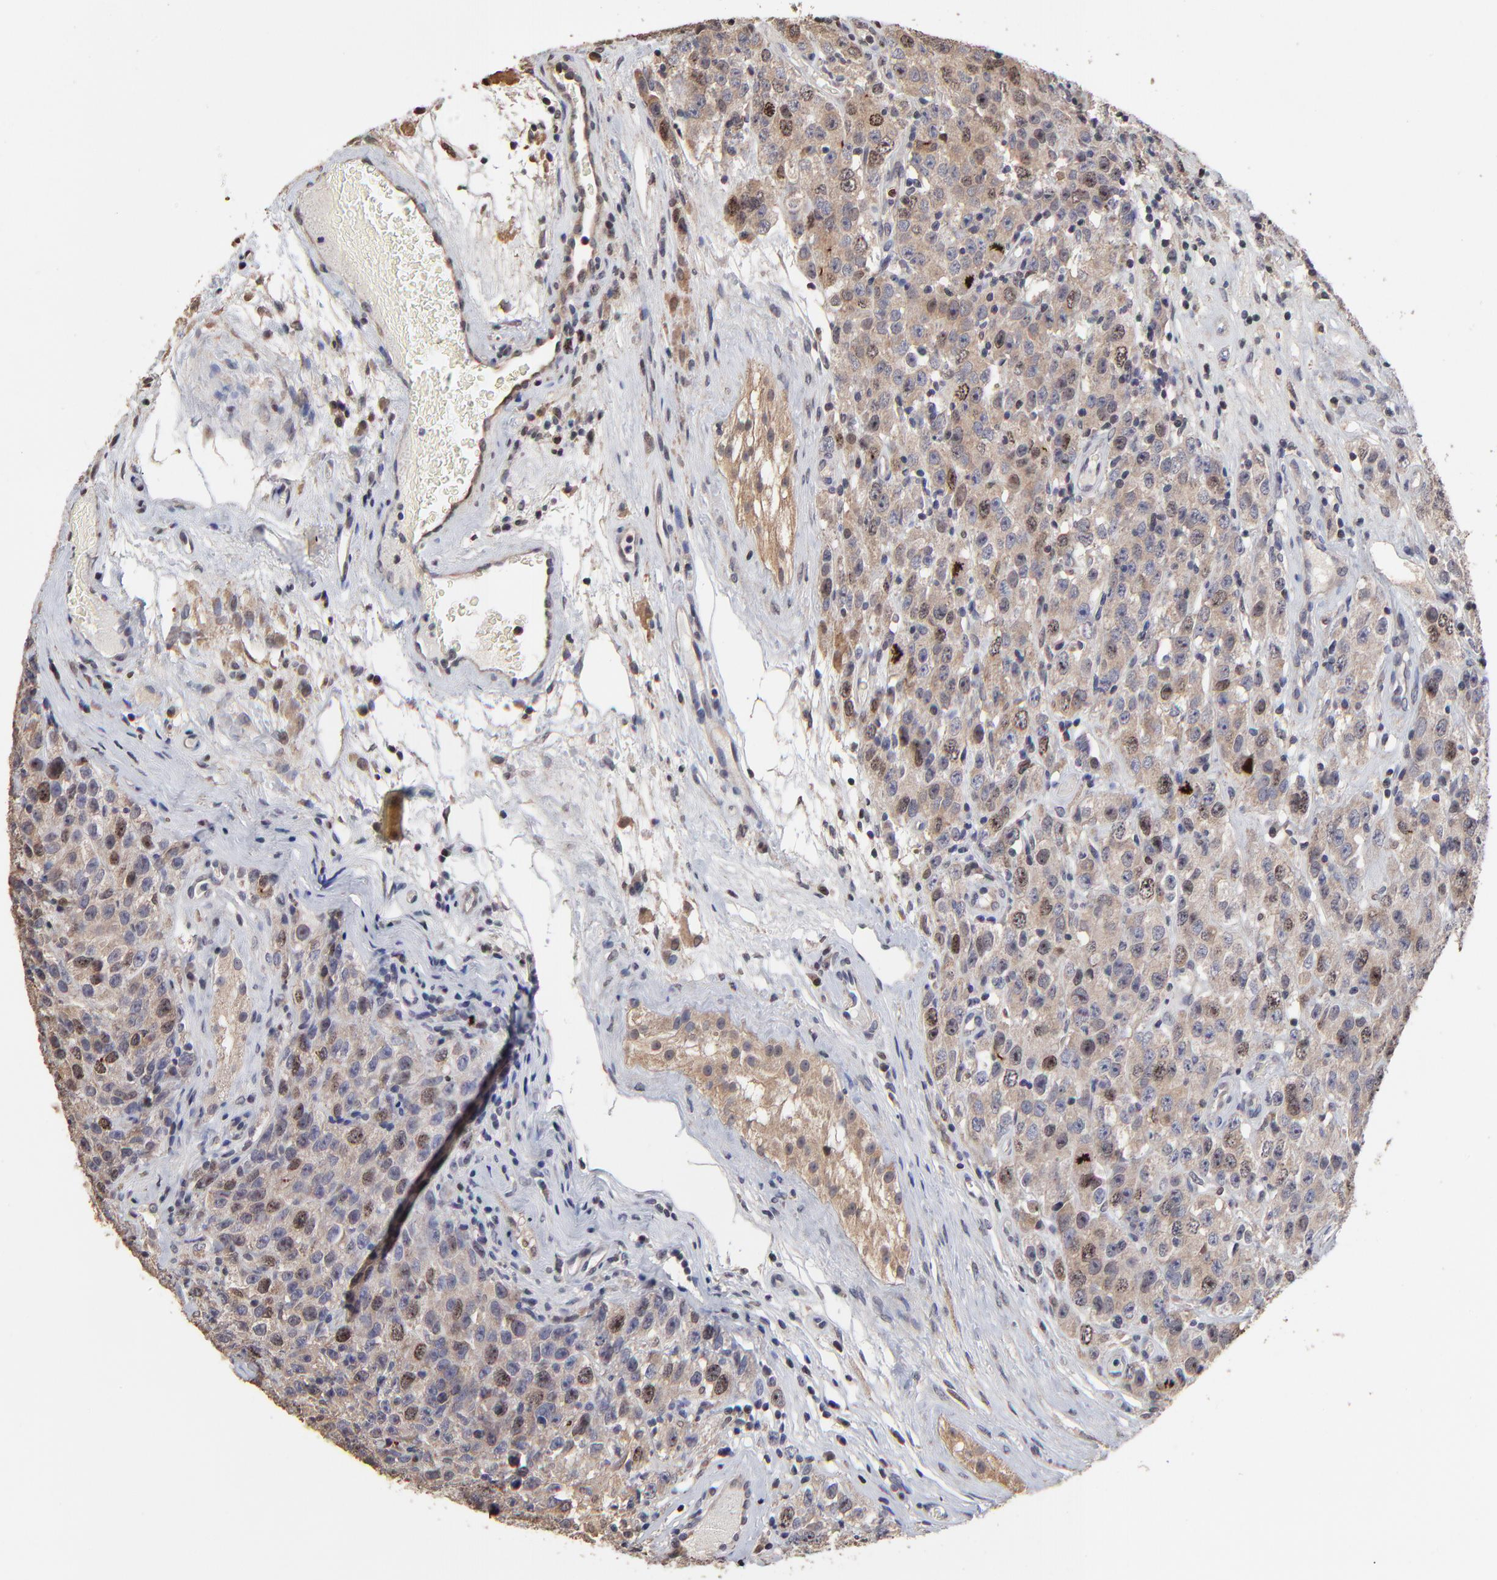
{"staining": {"intensity": "moderate", "quantity": "<25%", "location": "cytoplasmic/membranous,nuclear"}, "tissue": "testis cancer", "cell_type": "Tumor cells", "image_type": "cancer", "snomed": [{"axis": "morphology", "description": "Seminoma, NOS"}, {"axis": "topography", "description": "Testis"}], "caption": "Immunohistochemistry (IHC) histopathology image of human testis seminoma stained for a protein (brown), which shows low levels of moderate cytoplasmic/membranous and nuclear expression in approximately <25% of tumor cells.", "gene": "BIRC5", "patient": {"sex": "male", "age": 52}}